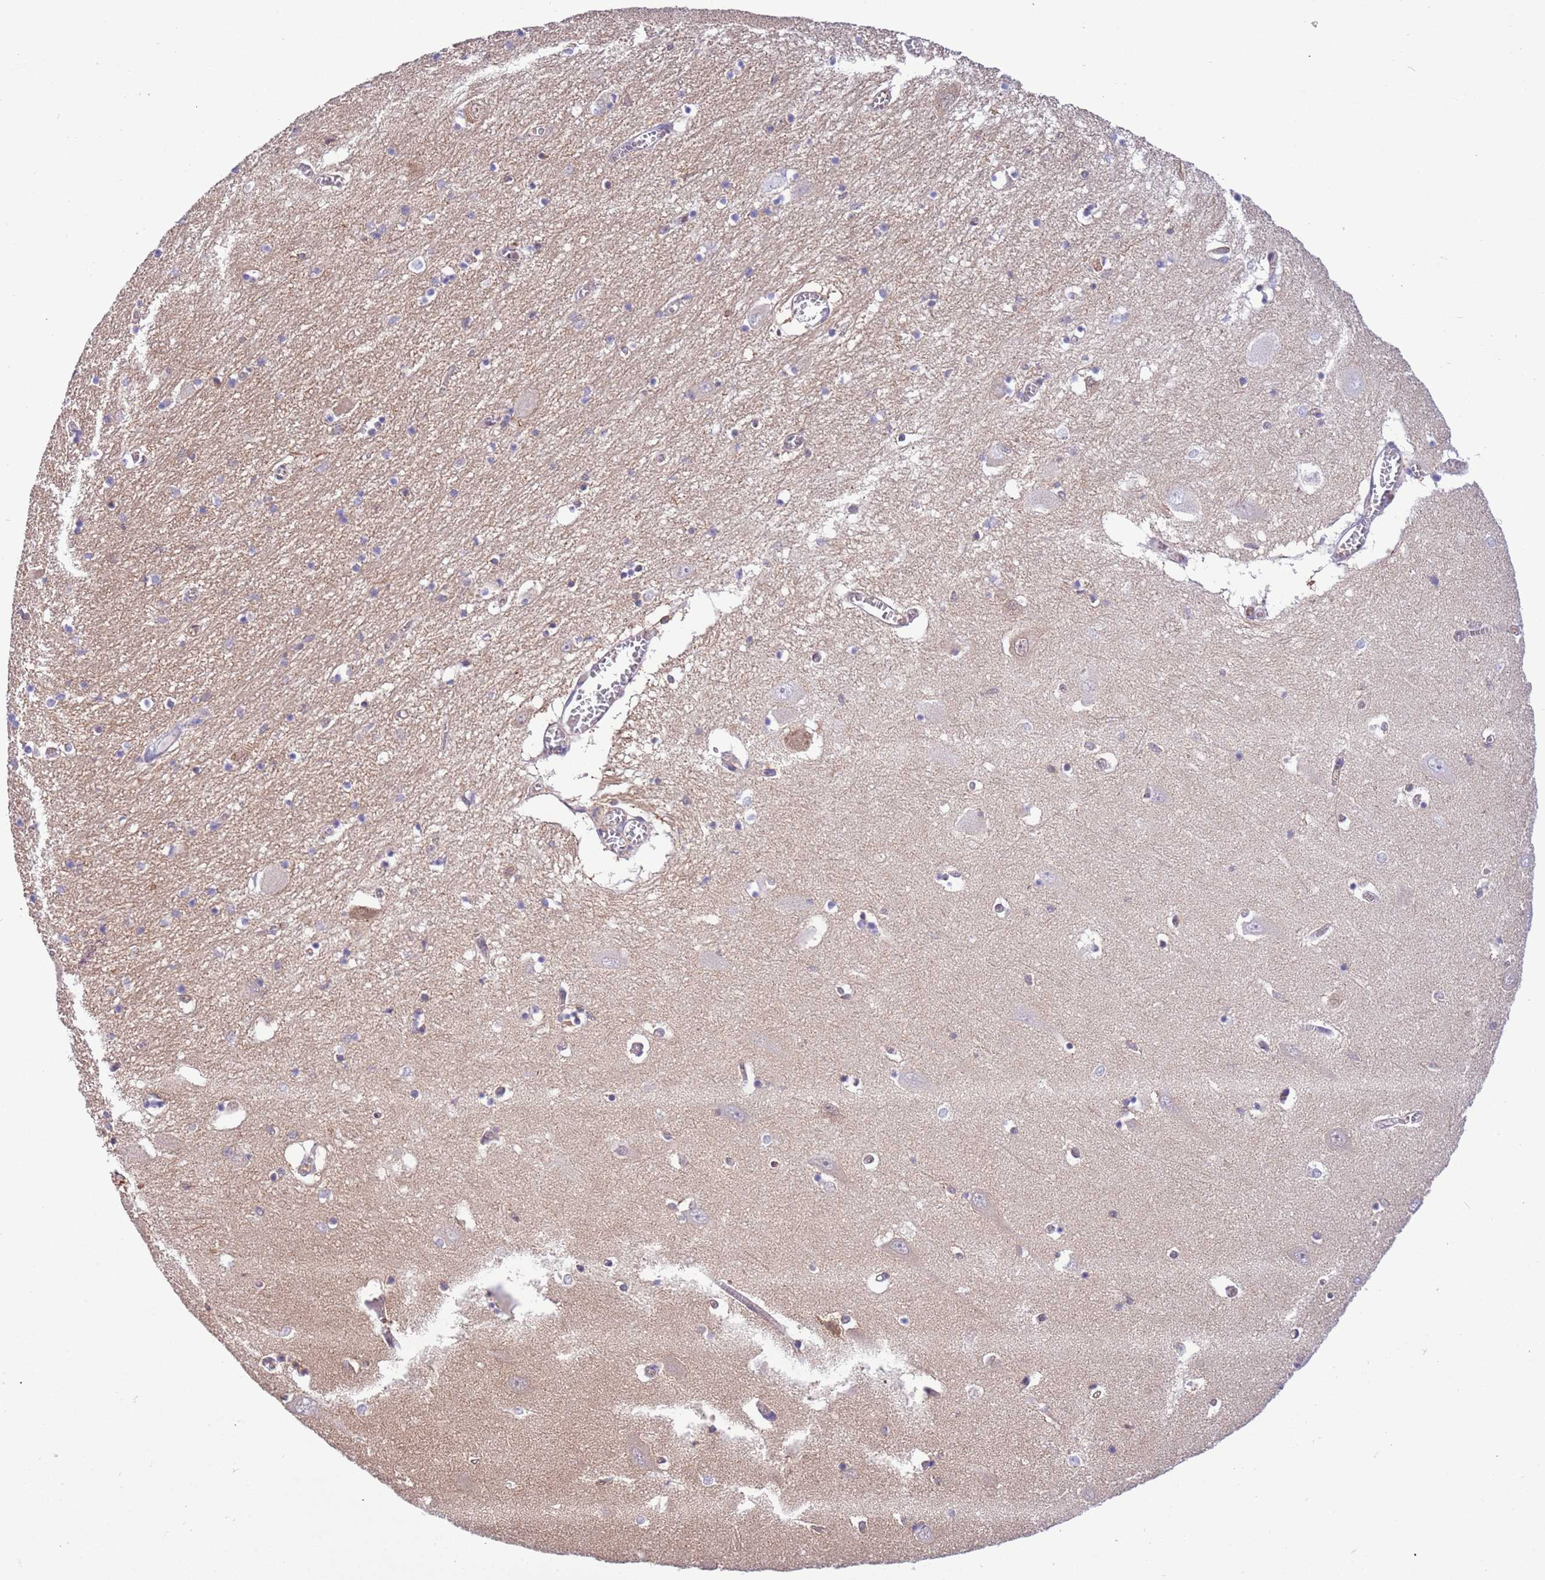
{"staining": {"intensity": "weak", "quantity": "<25%", "location": "cytoplasmic/membranous"}, "tissue": "hippocampus", "cell_type": "Glial cells", "image_type": "normal", "snomed": [{"axis": "morphology", "description": "Normal tissue, NOS"}, {"axis": "topography", "description": "Hippocampus"}], "caption": "Photomicrograph shows no significant protein staining in glial cells of benign hippocampus.", "gene": "STIP1", "patient": {"sex": "male", "age": 70}}